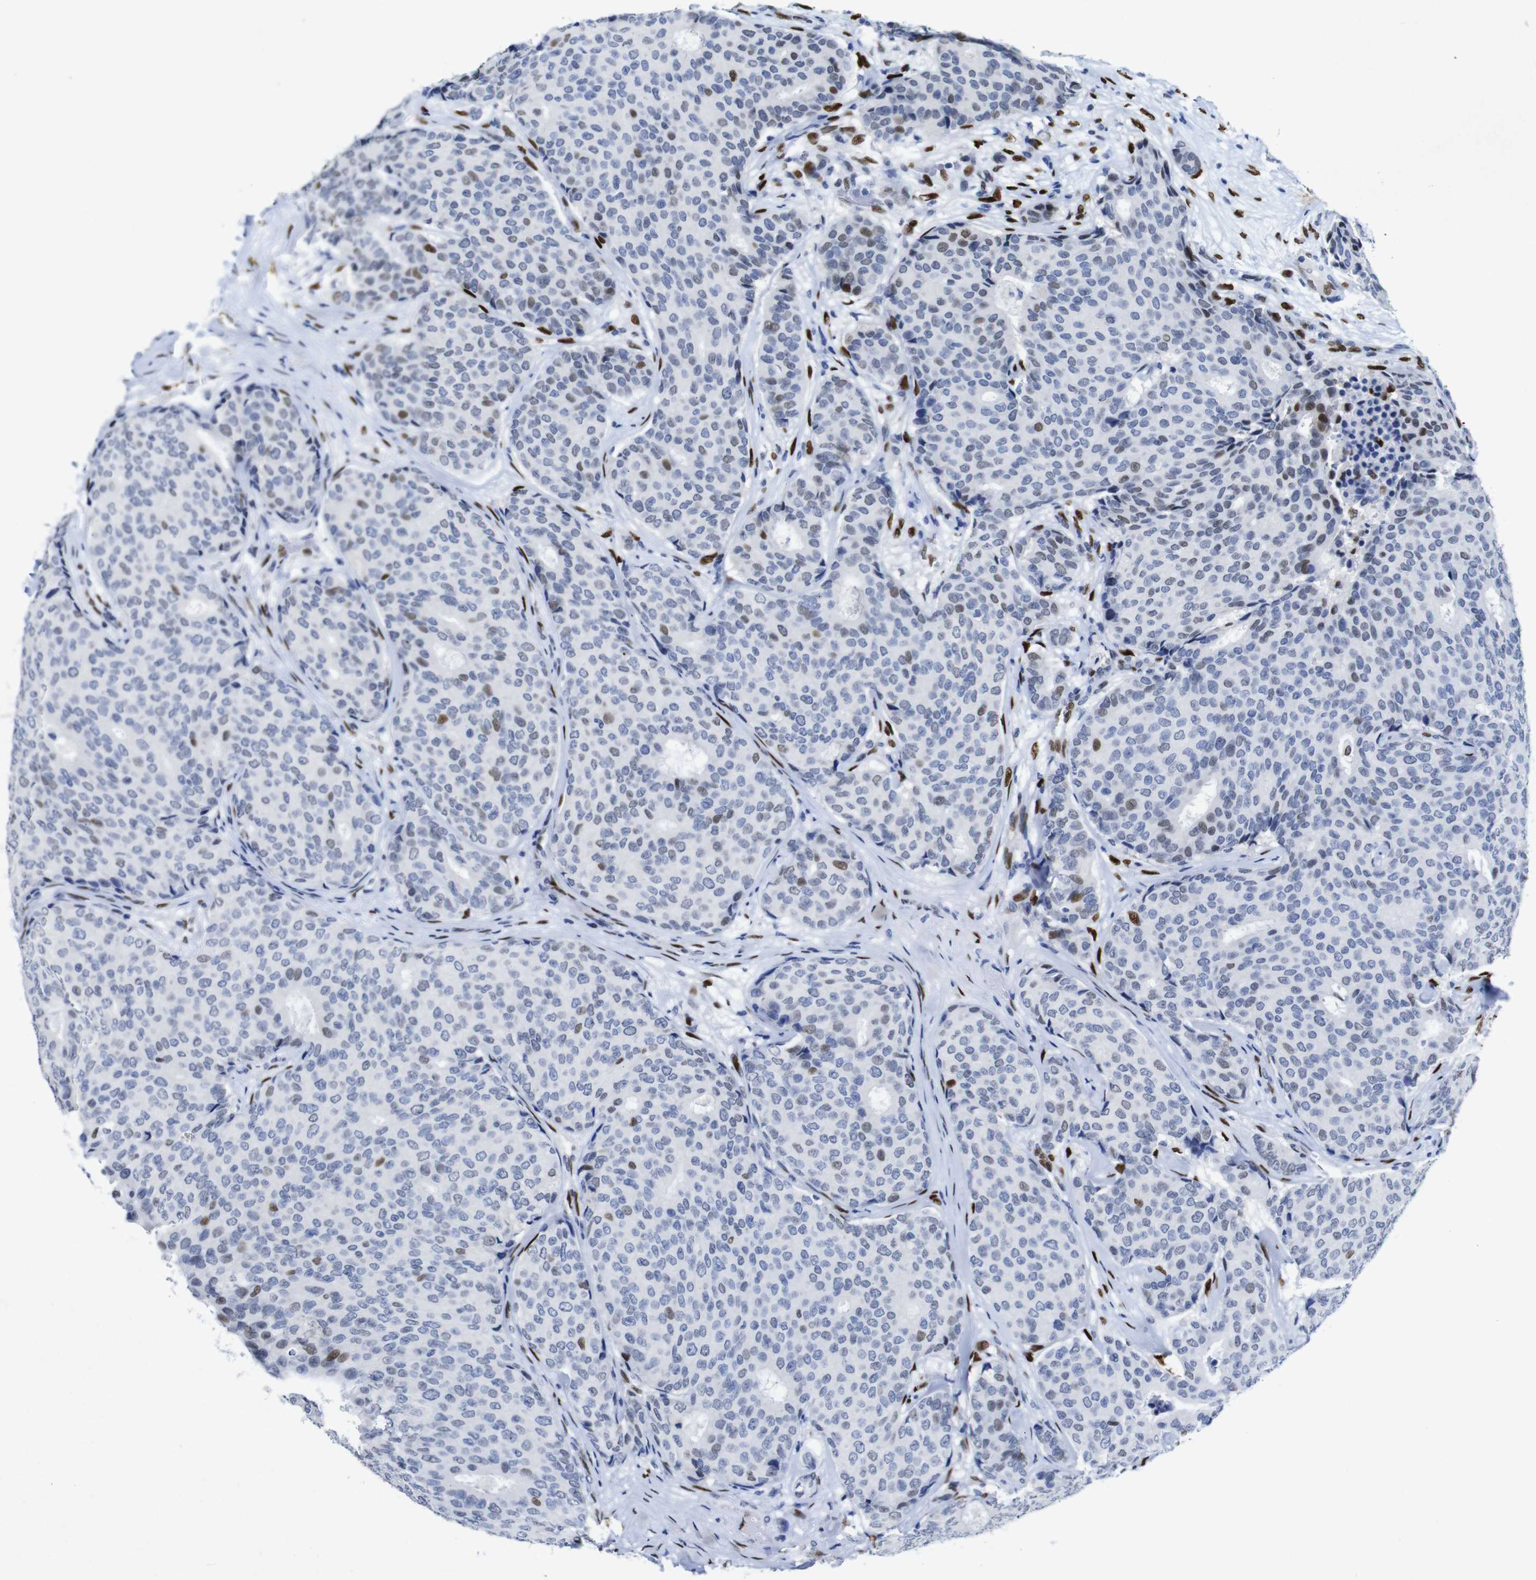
{"staining": {"intensity": "moderate", "quantity": "<25%", "location": "nuclear"}, "tissue": "breast cancer", "cell_type": "Tumor cells", "image_type": "cancer", "snomed": [{"axis": "morphology", "description": "Duct carcinoma"}, {"axis": "topography", "description": "Breast"}], "caption": "Immunohistochemistry (IHC) (DAB (3,3'-diaminobenzidine)) staining of breast cancer (intraductal carcinoma) demonstrates moderate nuclear protein expression in approximately <25% of tumor cells.", "gene": "FOSL2", "patient": {"sex": "female", "age": 75}}